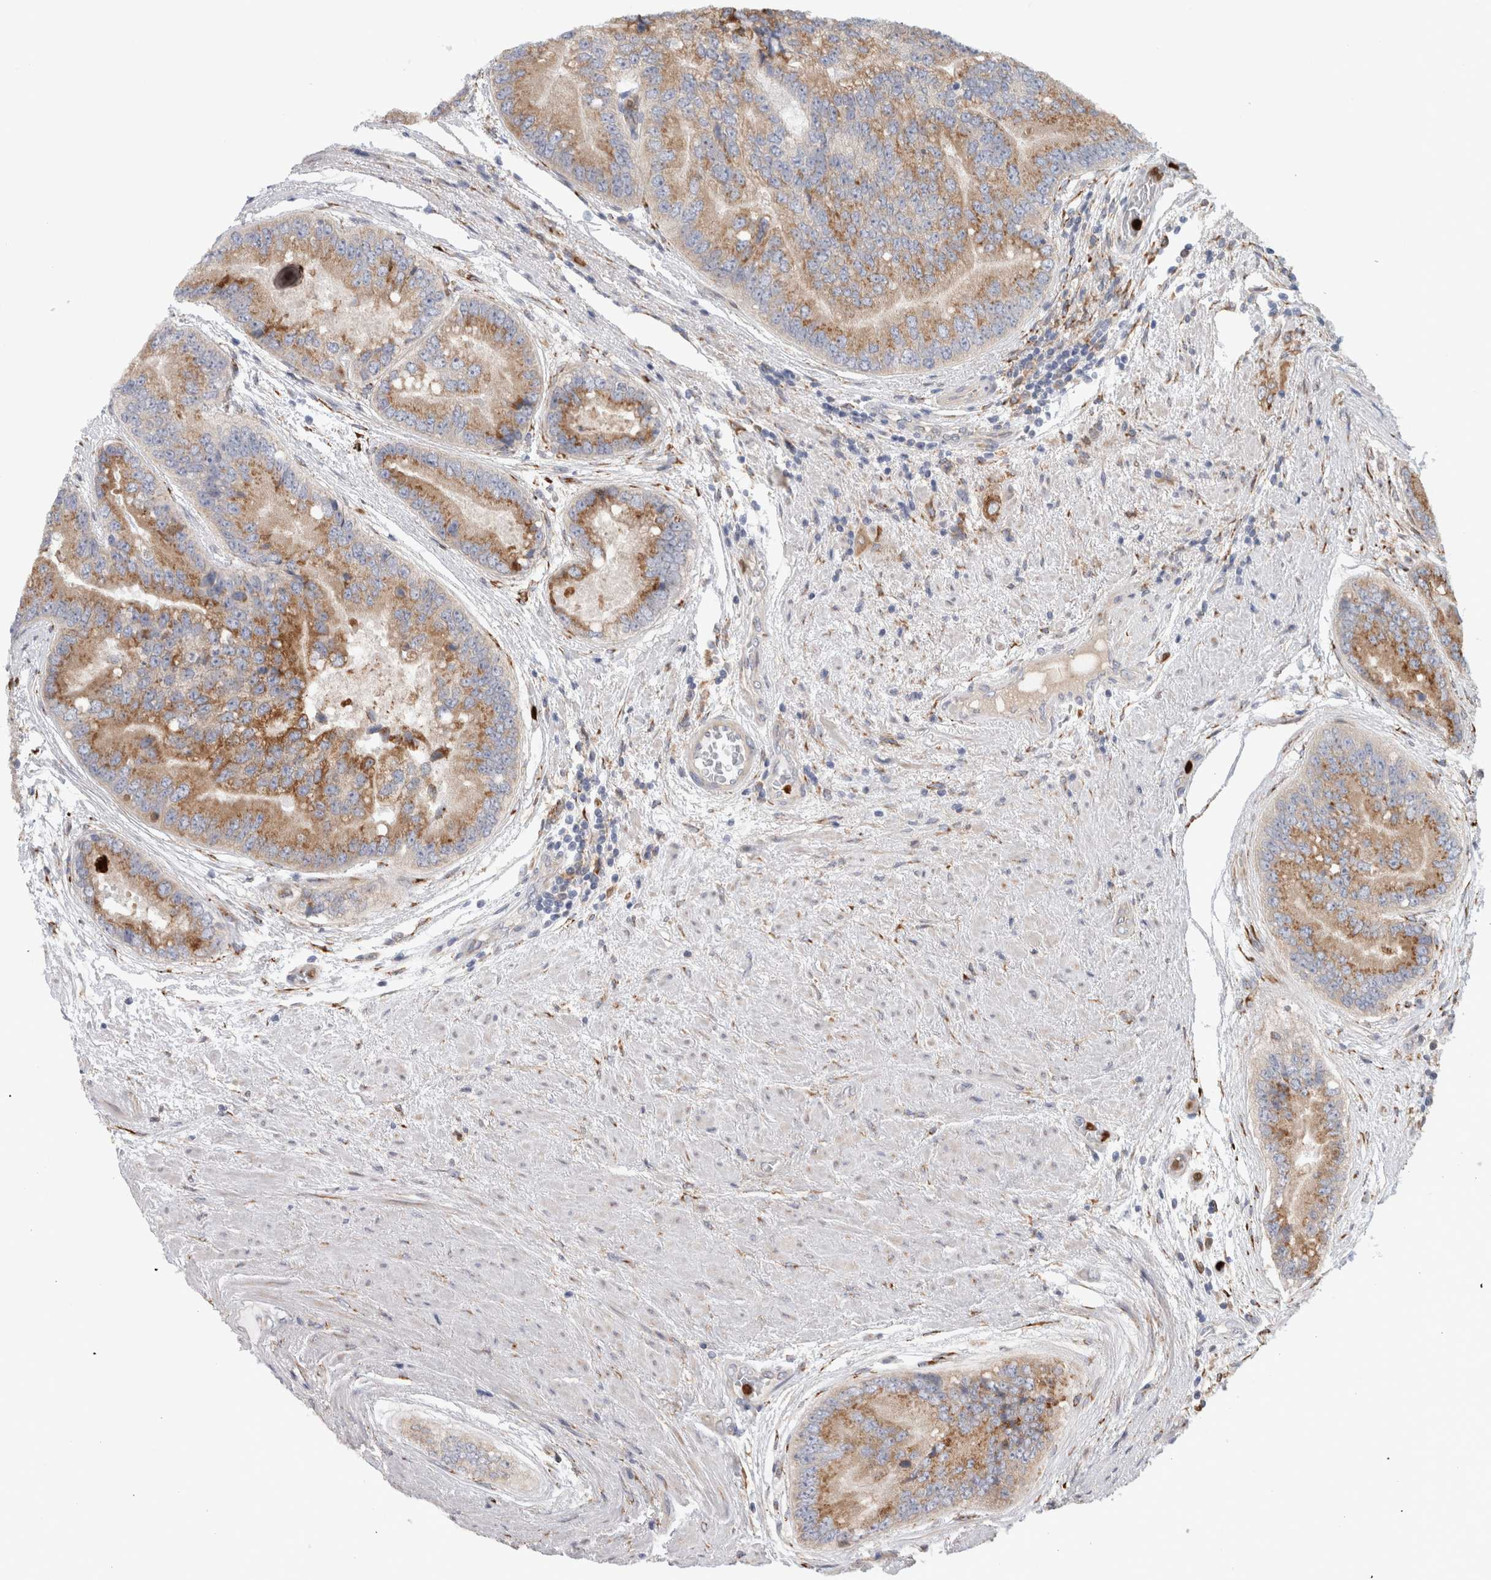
{"staining": {"intensity": "moderate", "quantity": ">75%", "location": "cytoplasmic/membranous"}, "tissue": "prostate cancer", "cell_type": "Tumor cells", "image_type": "cancer", "snomed": [{"axis": "morphology", "description": "Adenocarcinoma, High grade"}, {"axis": "topography", "description": "Prostate"}], "caption": "Prostate cancer (adenocarcinoma (high-grade)) stained for a protein (brown) demonstrates moderate cytoplasmic/membranous positive expression in approximately >75% of tumor cells.", "gene": "P4HA1", "patient": {"sex": "male", "age": 70}}